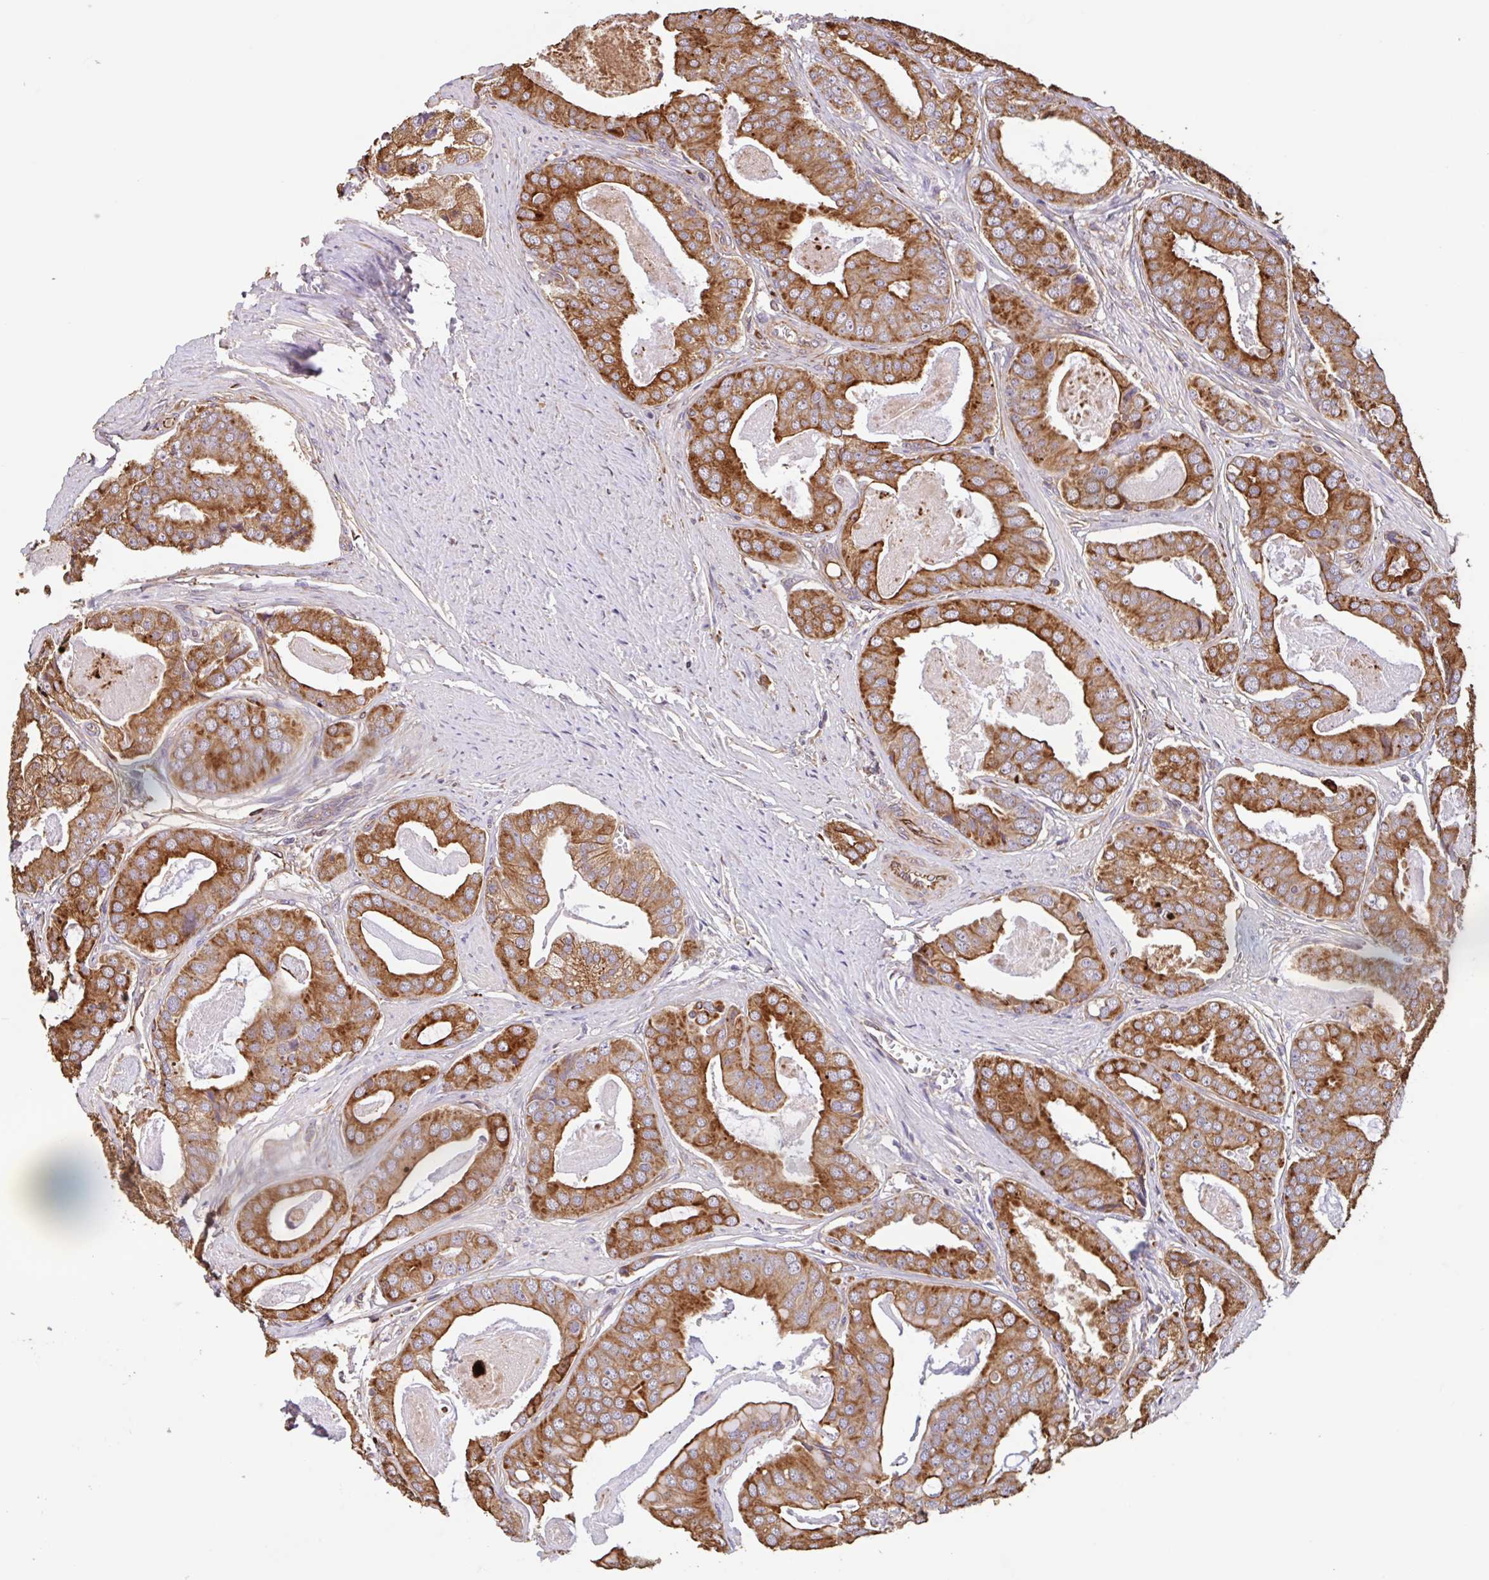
{"staining": {"intensity": "strong", "quantity": ">75%", "location": "cytoplasmic/membranous"}, "tissue": "prostate cancer", "cell_type": "Tumor cells", "image_type": "cancer", "snomed": [{"axis": "morphology", "description": "Adenocarcinoma, High grade"}, {"axis": "topography", "description": "Prostate"}], "caption": "Immunohistochemical staining of human prostate high-grade adenocarcinoma shows high levels of strong cytoplasmic/membranous positivity in about >75% of tumor cells.", "gene": "ZNF790", "patient": {"sex": "male", "age": 71}}